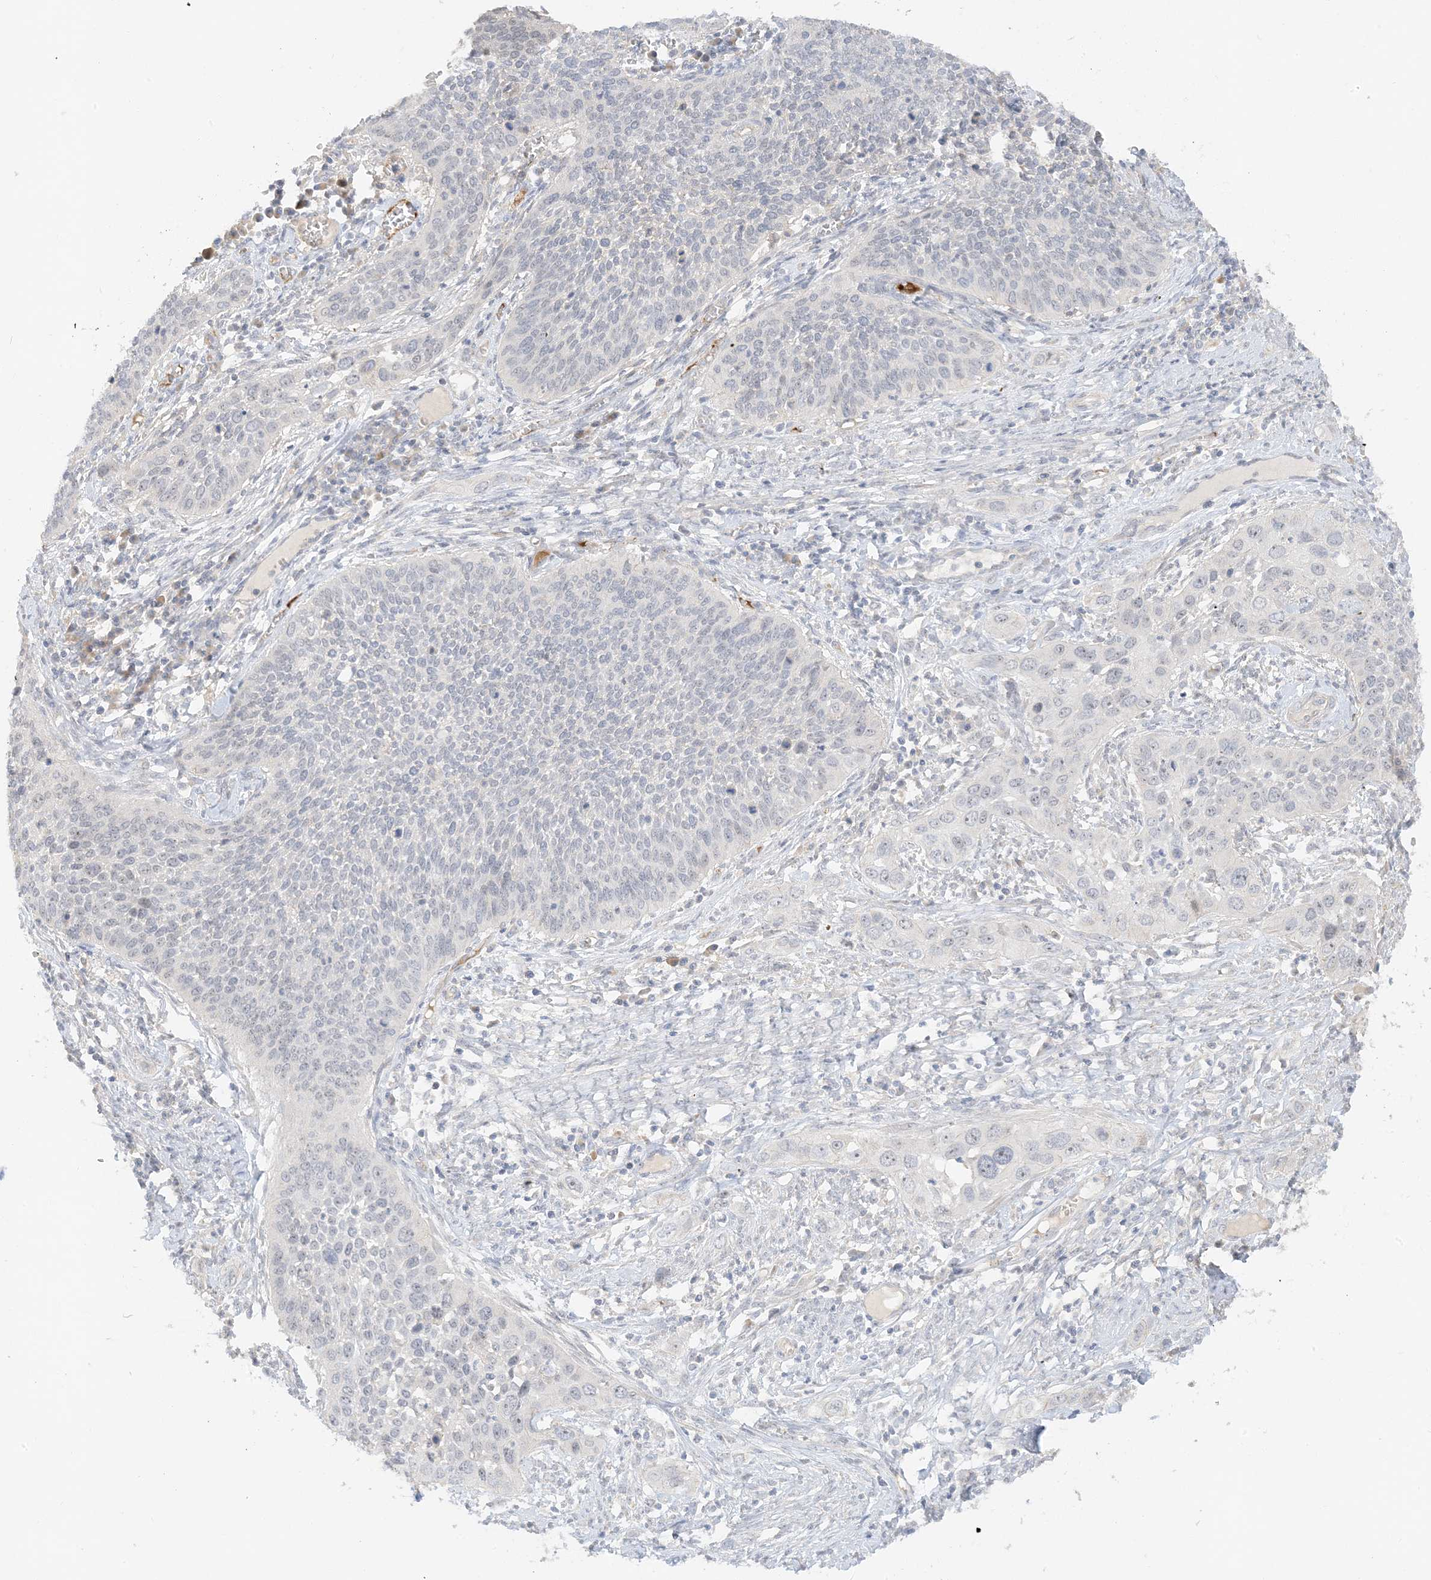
{"staining": {"intensity": "negative", "quantity": "none", "location": "none"}, "tissue": "cervical cancer", "cell_type": "Tumor cells", "image_type": "cancer", "snomed": [{"axis": "morphology", "description": "Squamous cell carcinoma, NOS"}, {"axis": "topography", "description": "Cervix"}], "caption": "DAB immunohistochemical staining of human cervical cancer exhibits no significant expression in tumor cells.", "gene": "ETAA1", "patient": {"sex": "female", "age": 34}}